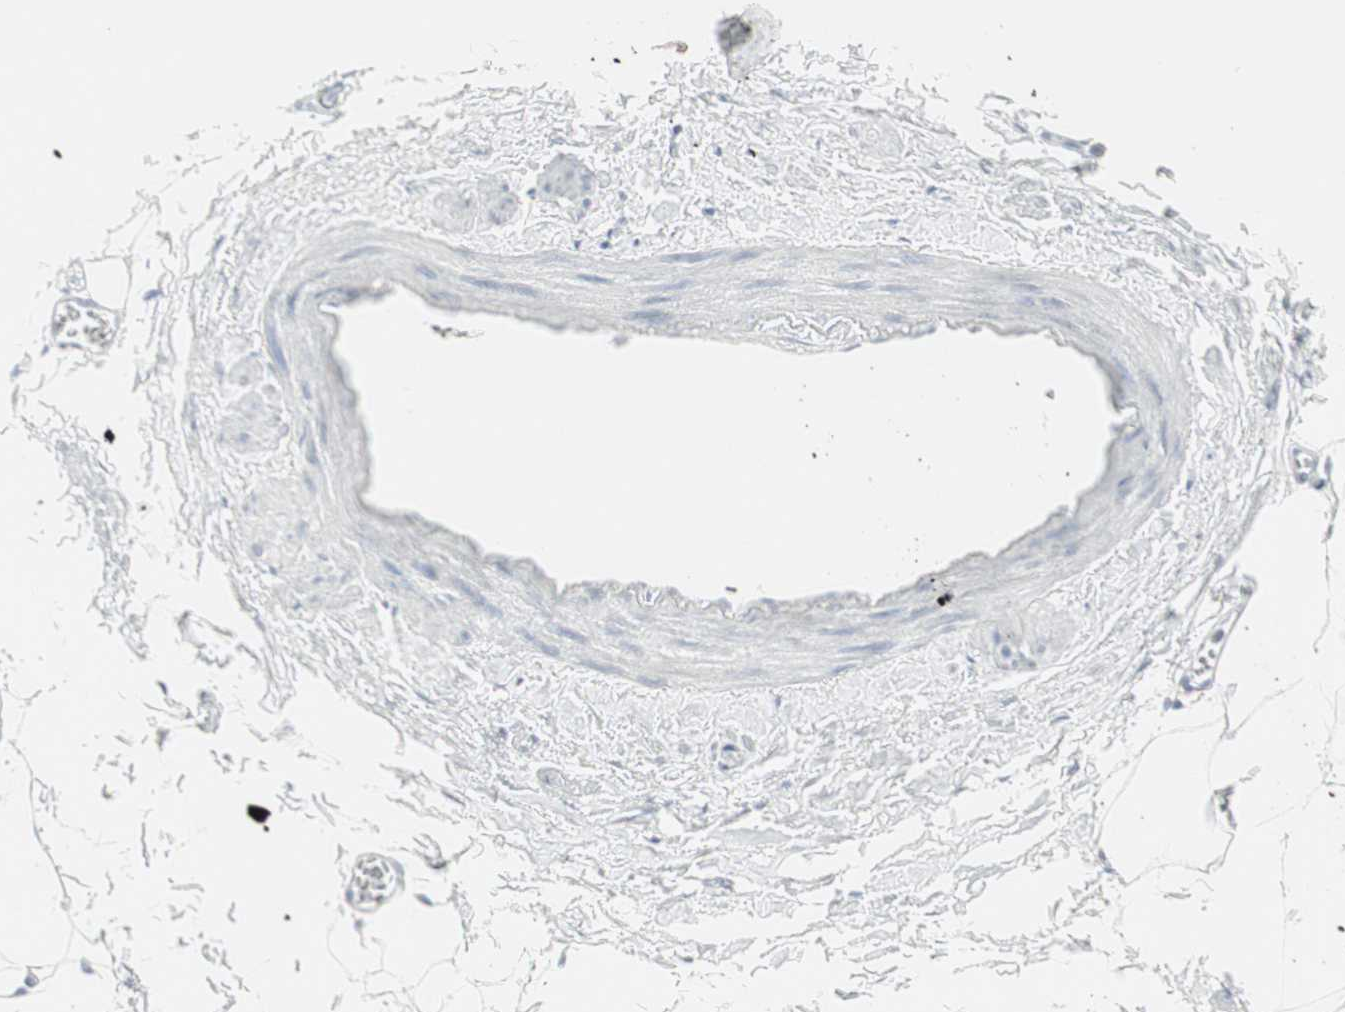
{"staining": {"intensity": "negative", "quantity": "none", "location": "none"}, "tissue": "adipose tissue", "cell_type": "Adipocytes", "image_type": "normal", "snomed": [{"axis": "morphology", "description": "Normal tissue, NOS"}, {"axis": "topography", "description": "Adipose tissue"}, {"axis": "topography", "description": "Peripheral nerve tissue"}], "caption": "IHC of normal human adipose tissue exhibits no expression in adipocytes.", "gene": "MDK", "patient": {"sex": "male", "age": 52}}